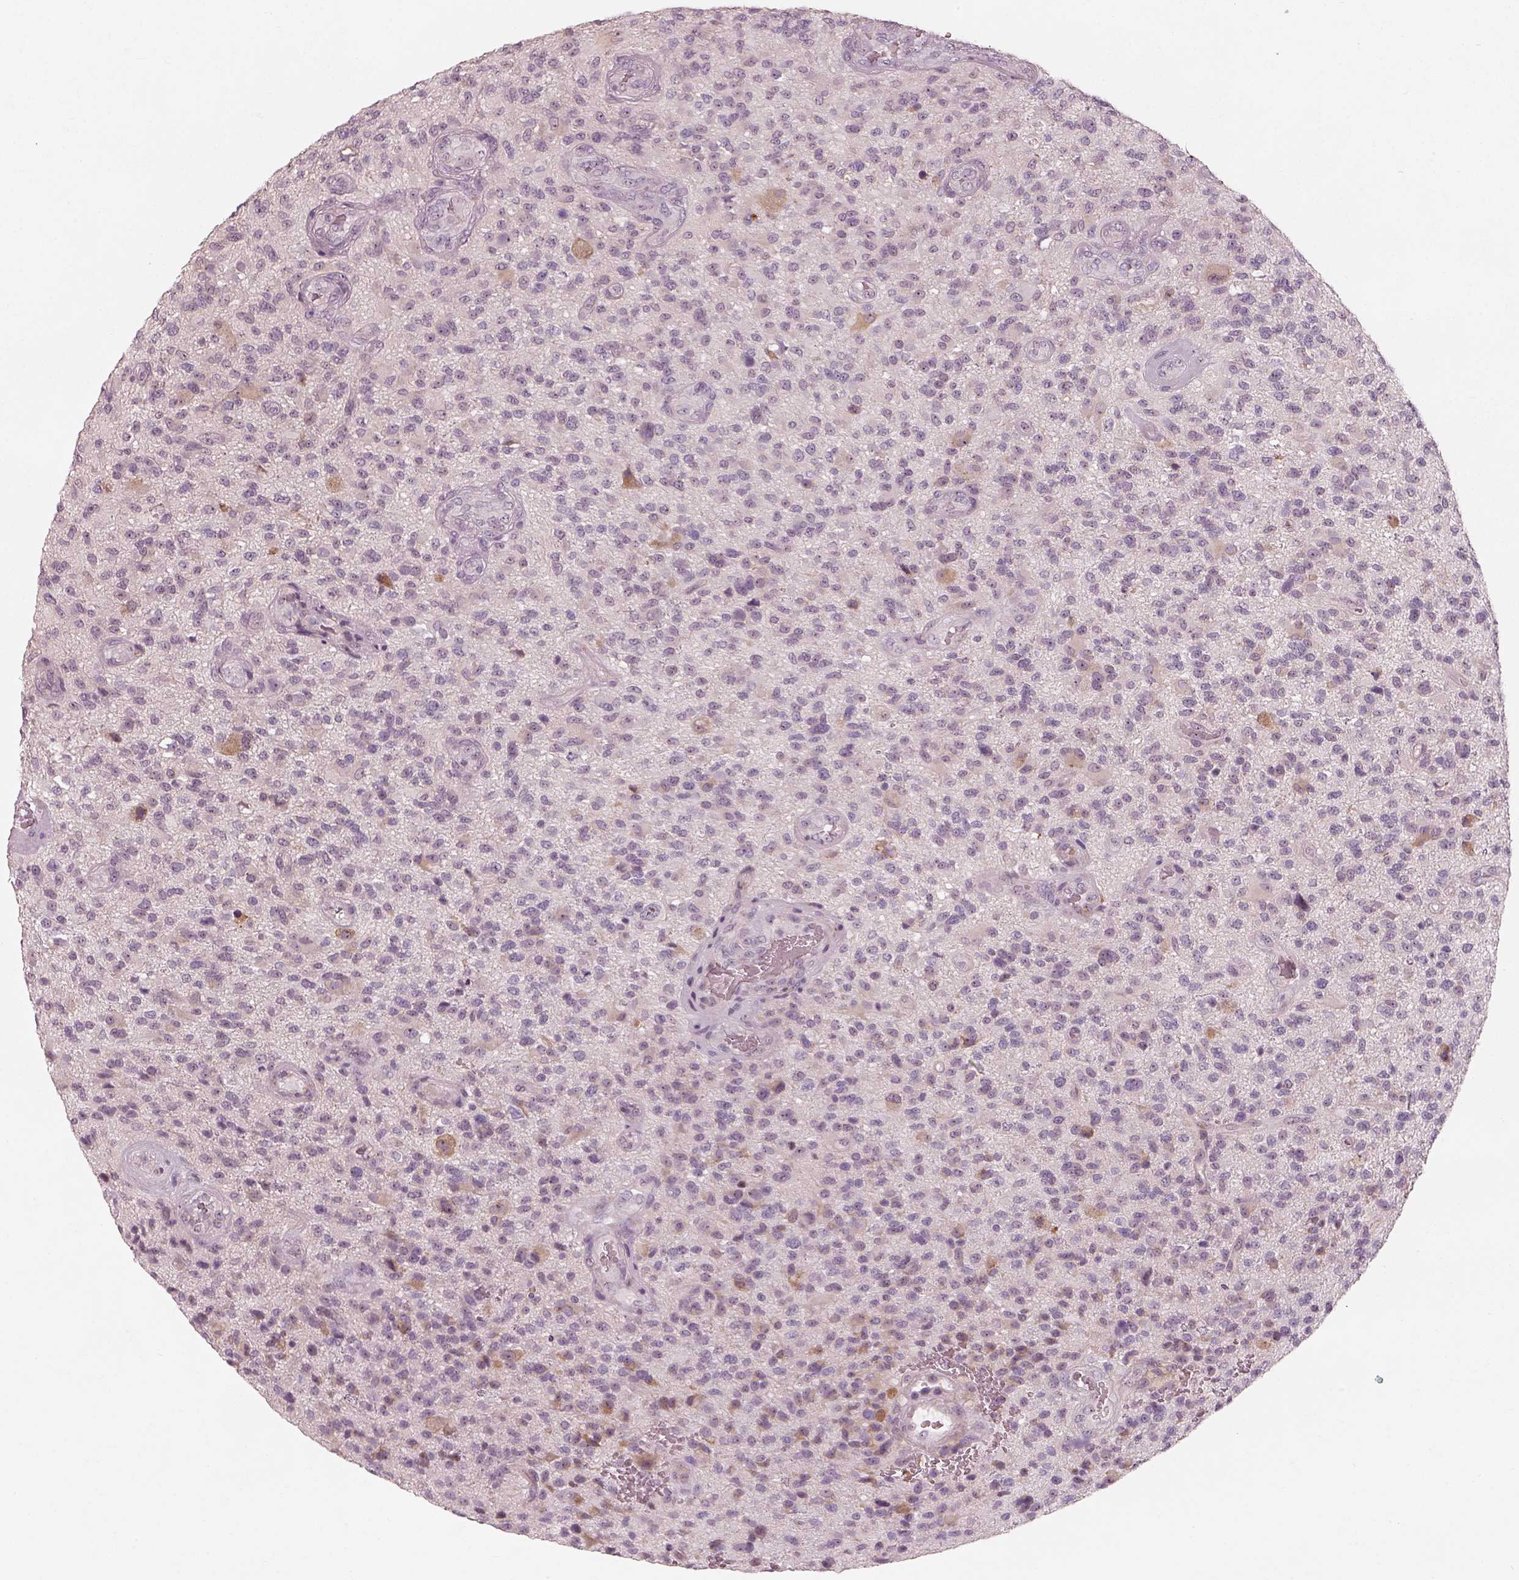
{"staining": {"intensity": "negative", "quantity": "none", "location": "none"}, "tissue": "glioma", "cell_type": "Tumor cells", "image_type": "cancer", "snomed": [{"axis": "morphology", "description": "Glioma, malignant, High grade"}, {"axis": "topography", "description": "Brain"}], "caption": "IHC micrograph of neoplastic tissue: human glioma stained with DAB demonstrates no significant protein staining in tumor cells.", "gene": "CDS1", "patient": {"sex": "male", "age": 47}}